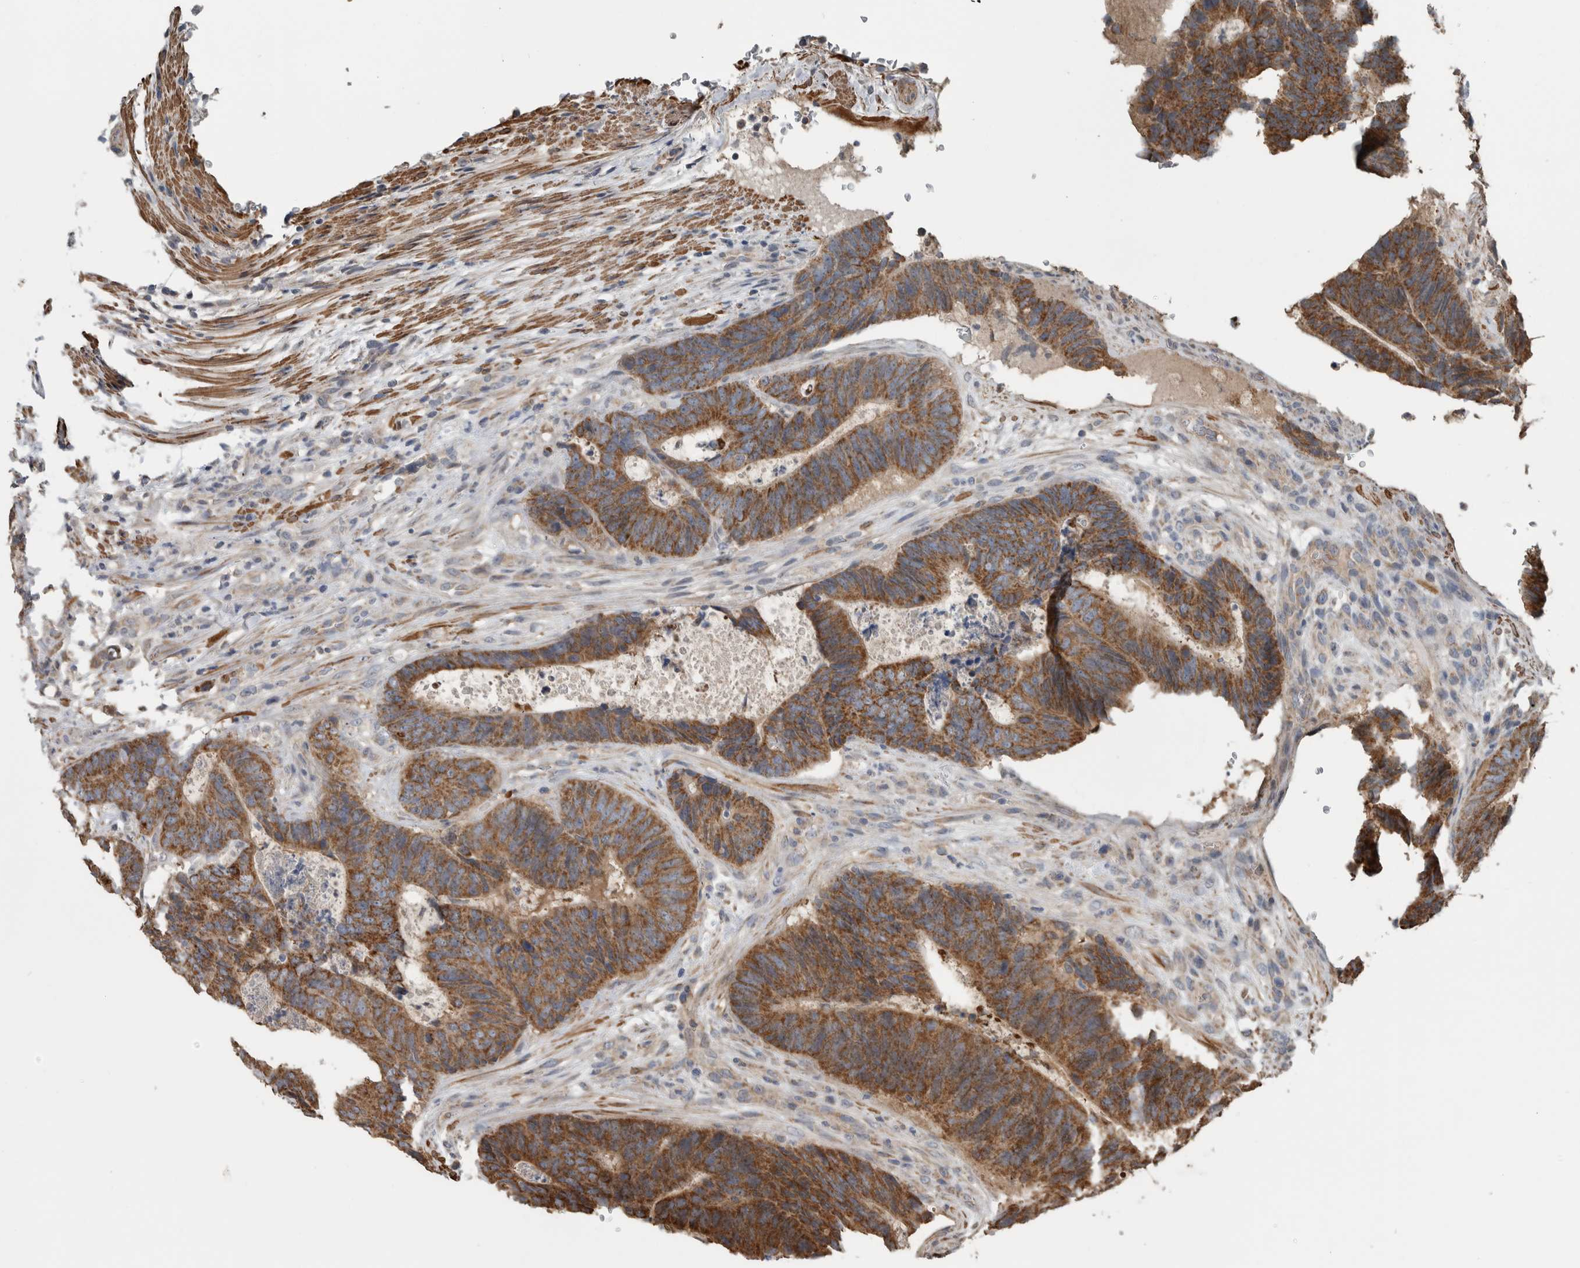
{"staining": {"intensity": "strong", "quantity": ">75%", "location": "cytoplasmic/membranous"}, "tissue": "colorectal cancer", "cell_type": "Tumor cells", "image_type": "cancer", "snomed": [{"axis": "morphology", "description": "Adenocarcinoma, NOS"}, {"axis": "topography", "description": "Colon"}], "caption": "Human adenocarcinoma (colorectal) stained for a protein (brown) shows strong cytoplasmic/membranous positive positivity in approximately >75% of tumor cells.", "gene": "ARMC1", "patient": {"sex": "male", "age": 56}}